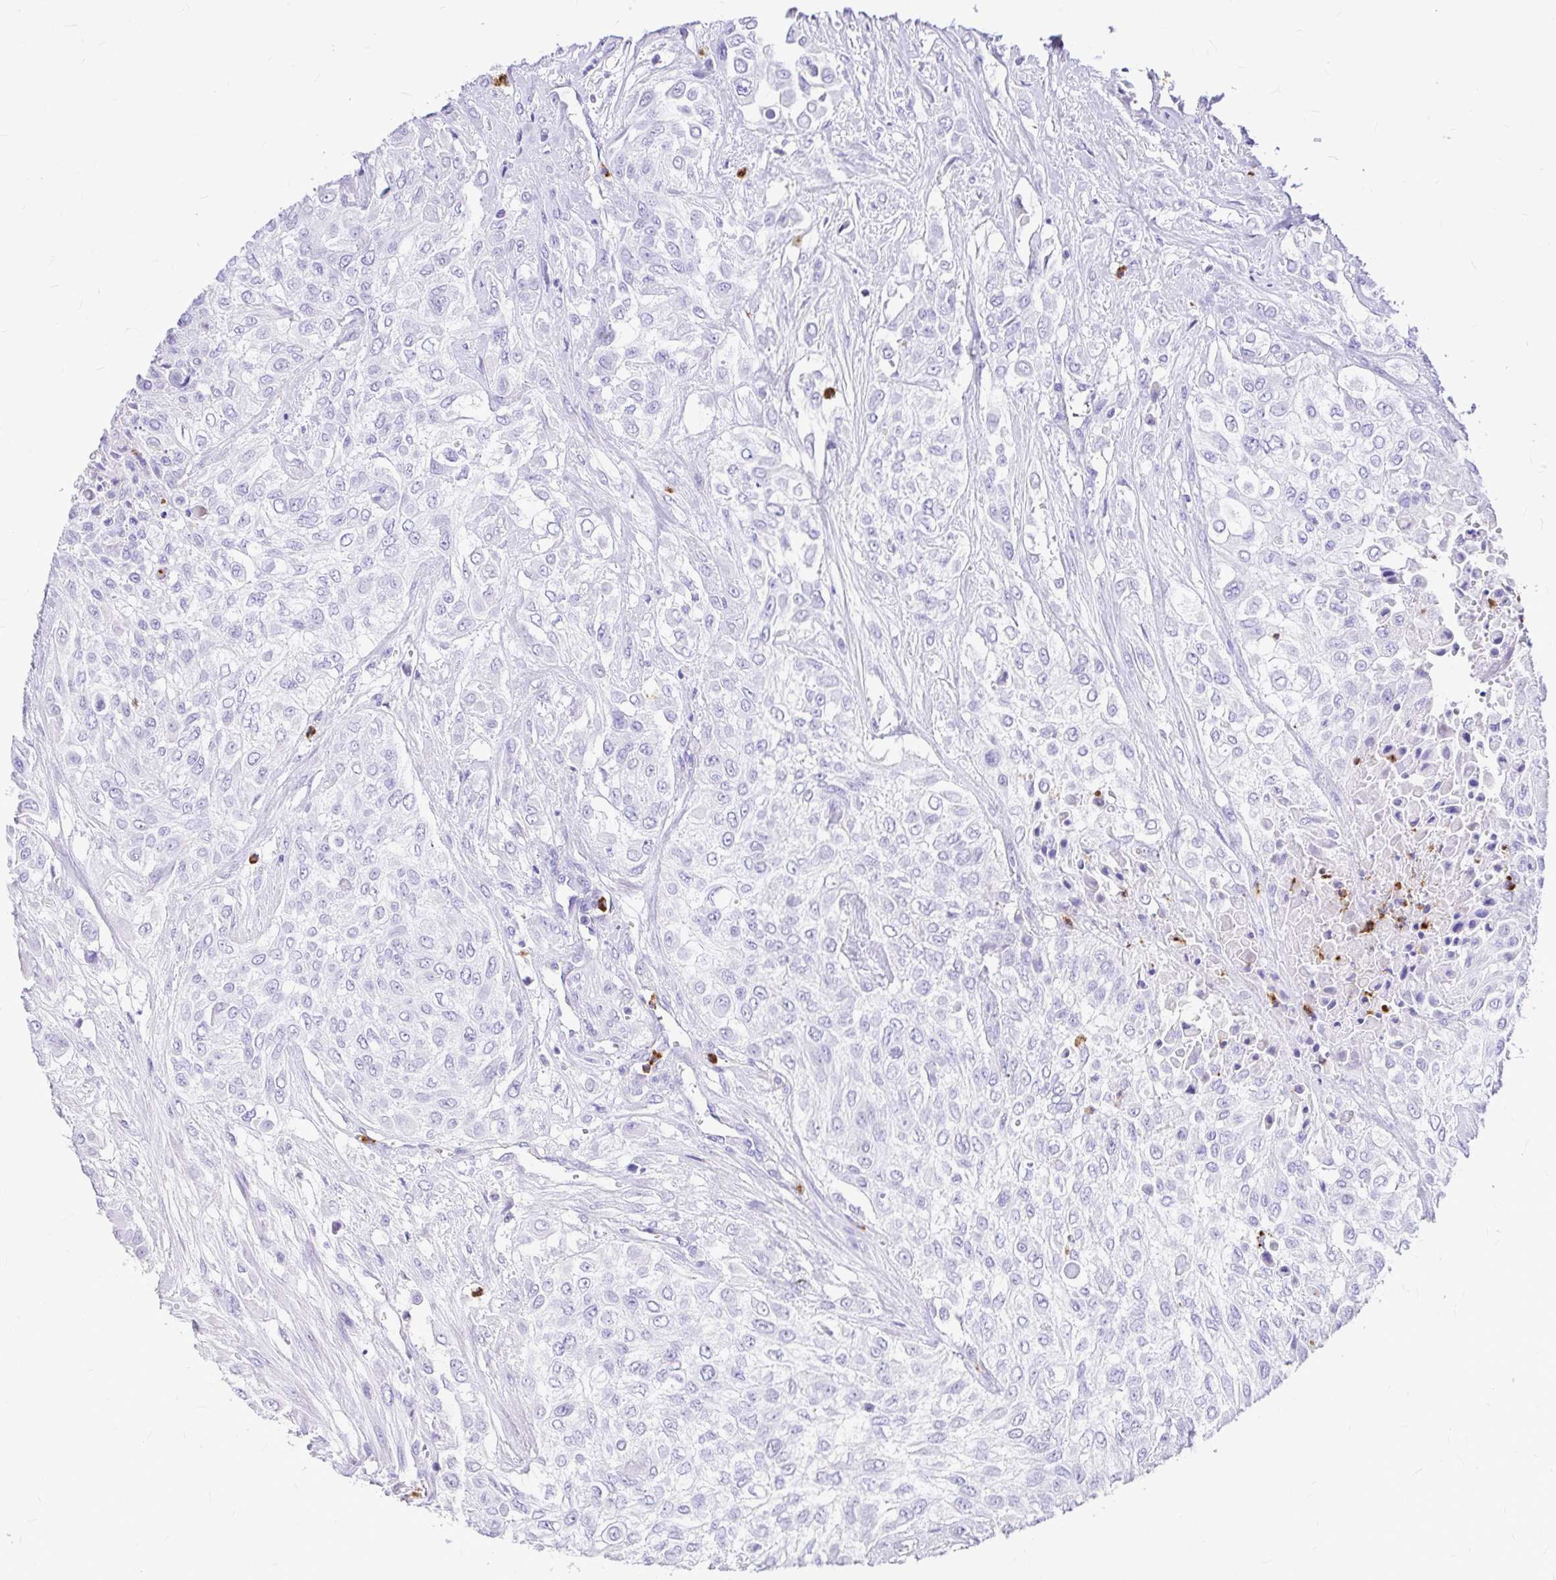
{"staining": {"intensity": "negative", "quantity": "none", "location": "none"}, "tissue": "urothelial cancer", "cell_type": "Tumor cells", "image_type": "cancer", "snomed": [{"axis": "morphology", "description": "Urothelial carcinoma, High grade"}, {"axis": "topography", "description": "Urinary bladder"}], "caption": "IHC of urothelial carcinoma (high-grade) displays no positivity in tumor cells.", "gene": "CLEC1B", "patient": {"sex": "male", "age": 57}}